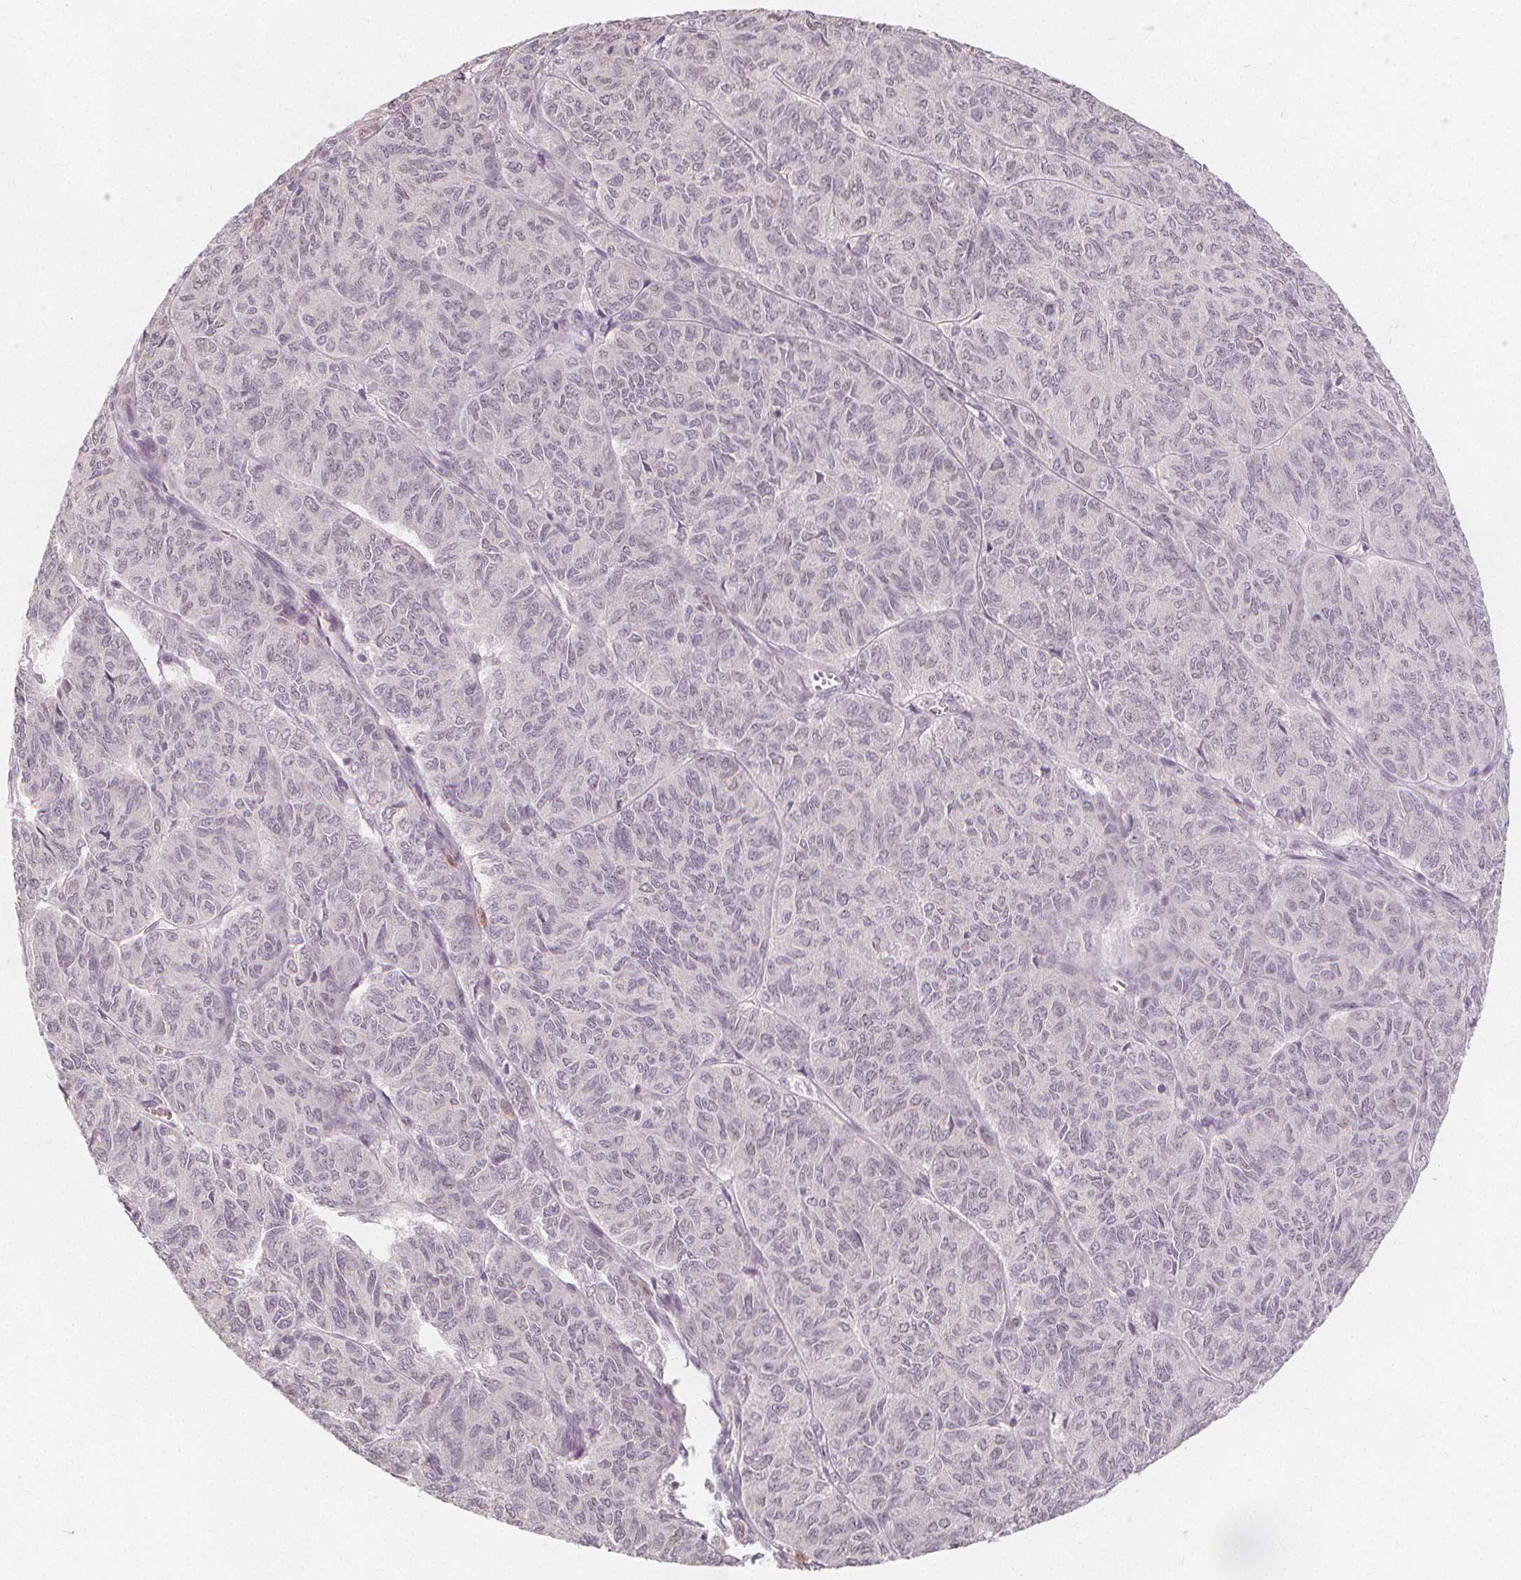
{"staining": {"intensity": "negative", "quantity": "none", "location": "none"}, "tissue": "ovarian cancer", "cell_type": "Tumor cells", "image_type": "cancer", "snomed": [{"axis": "morphology", "description": "Carcinoma, endometroid"}, {"axis": "topography", "description": "Ovary"}], "caption": "This is a micrograph of IHC staining of ovarian endometroid carcinoma, which shows no staining in tumor cells. (DAB immunohistochemistry visualized using brightfield microscopy, high magnification).", "gene": "TIPIN", "patient": {"sex": "female", "age": 80}}